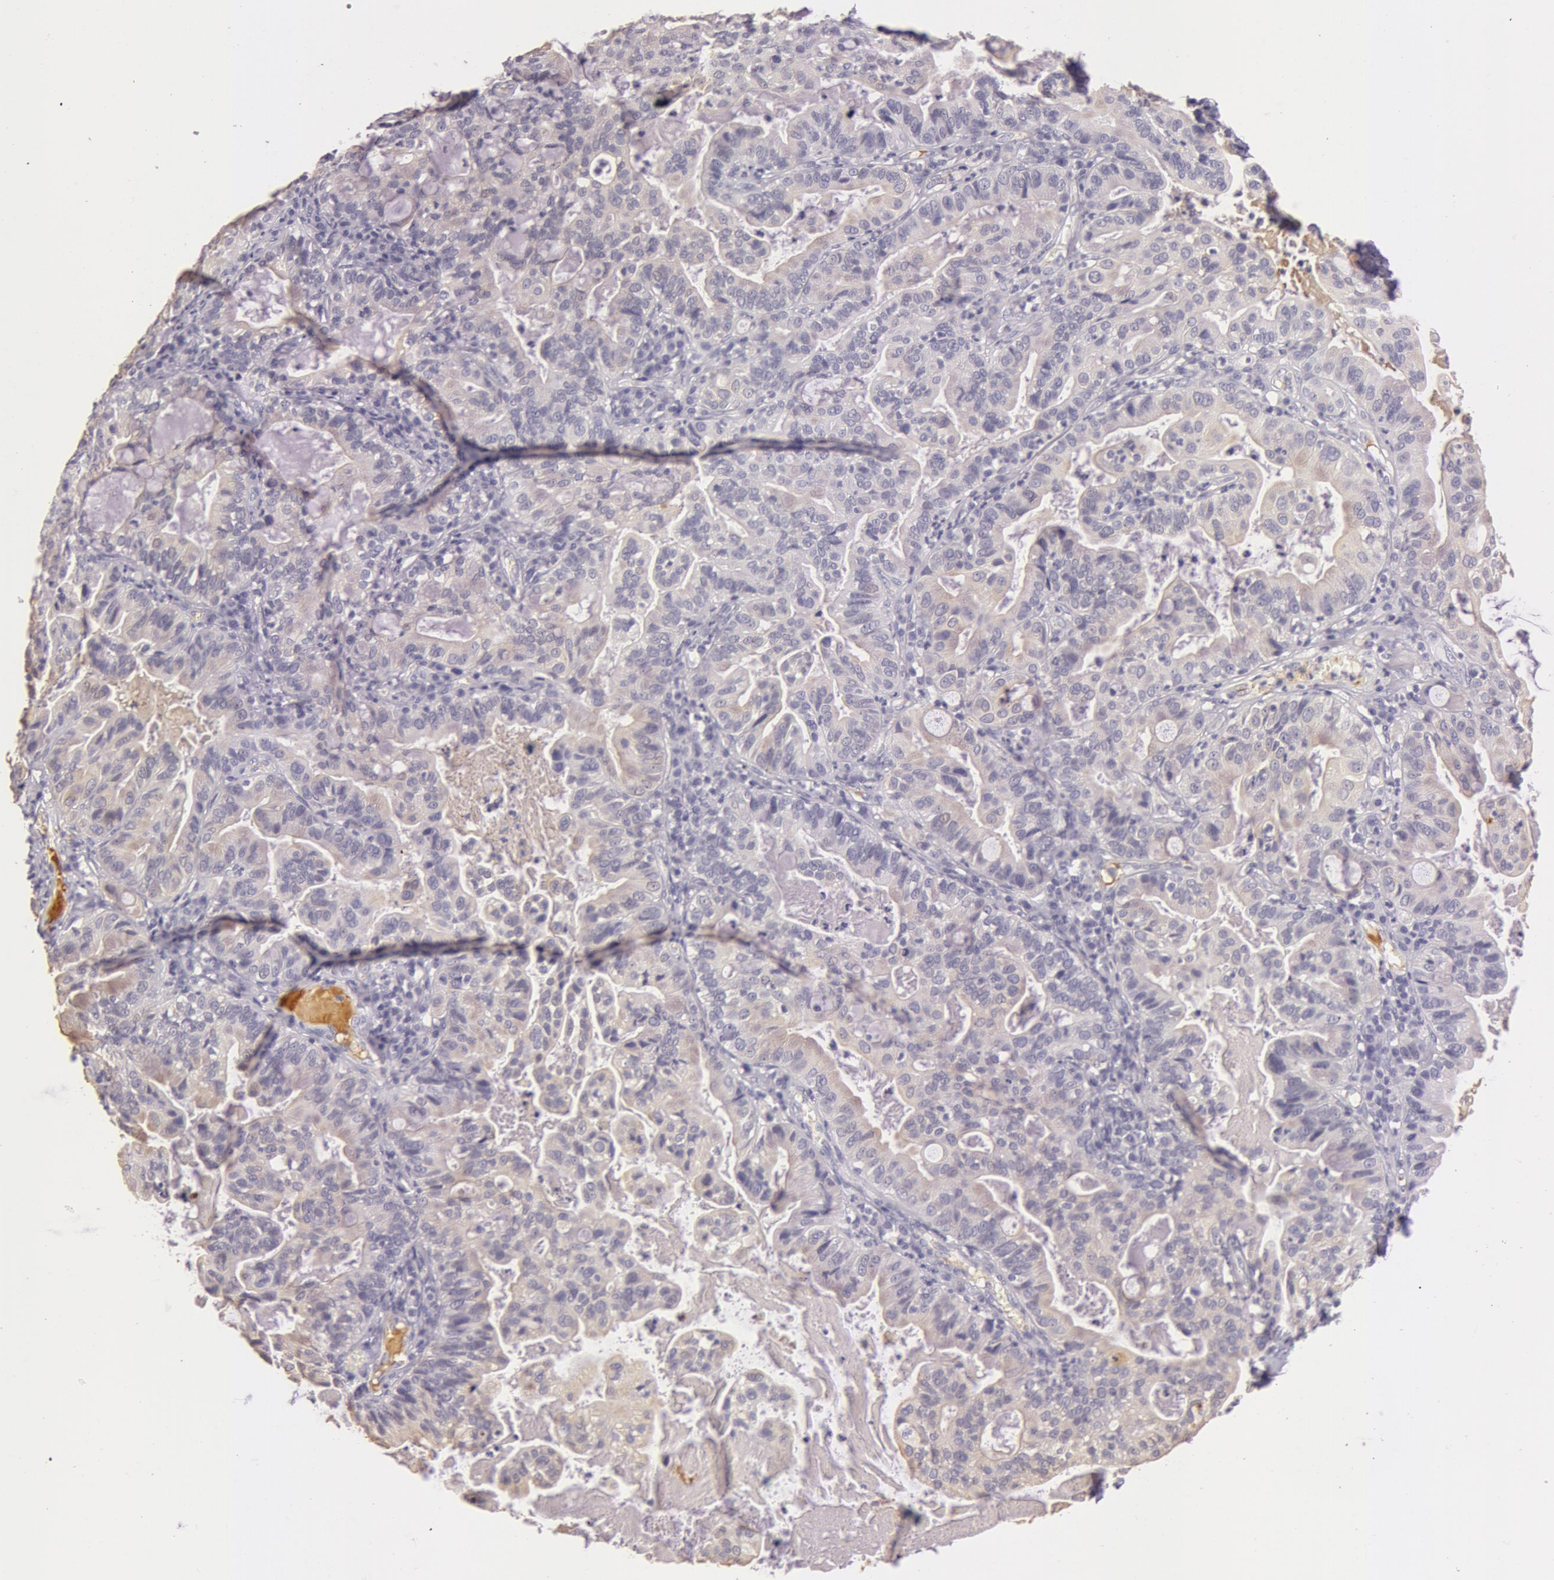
{"staining": {"intensity": "negative", "quantity": "none", "location": "none"}, "tissue": "cervical cancer", "cell_type": "Tumor cells", "image_type": "cancer", "snomed": [{"axis": "morphology", "description": "Adenocarcinoma, NOS"}, {"axis": "topography", "description": "Cervix"}], "caption": "The histopathology image displays no significant staining in tumor cells of cervical cancer.", "gene": "C4BPA", "patient": {"sex": "female", "age": 41}}